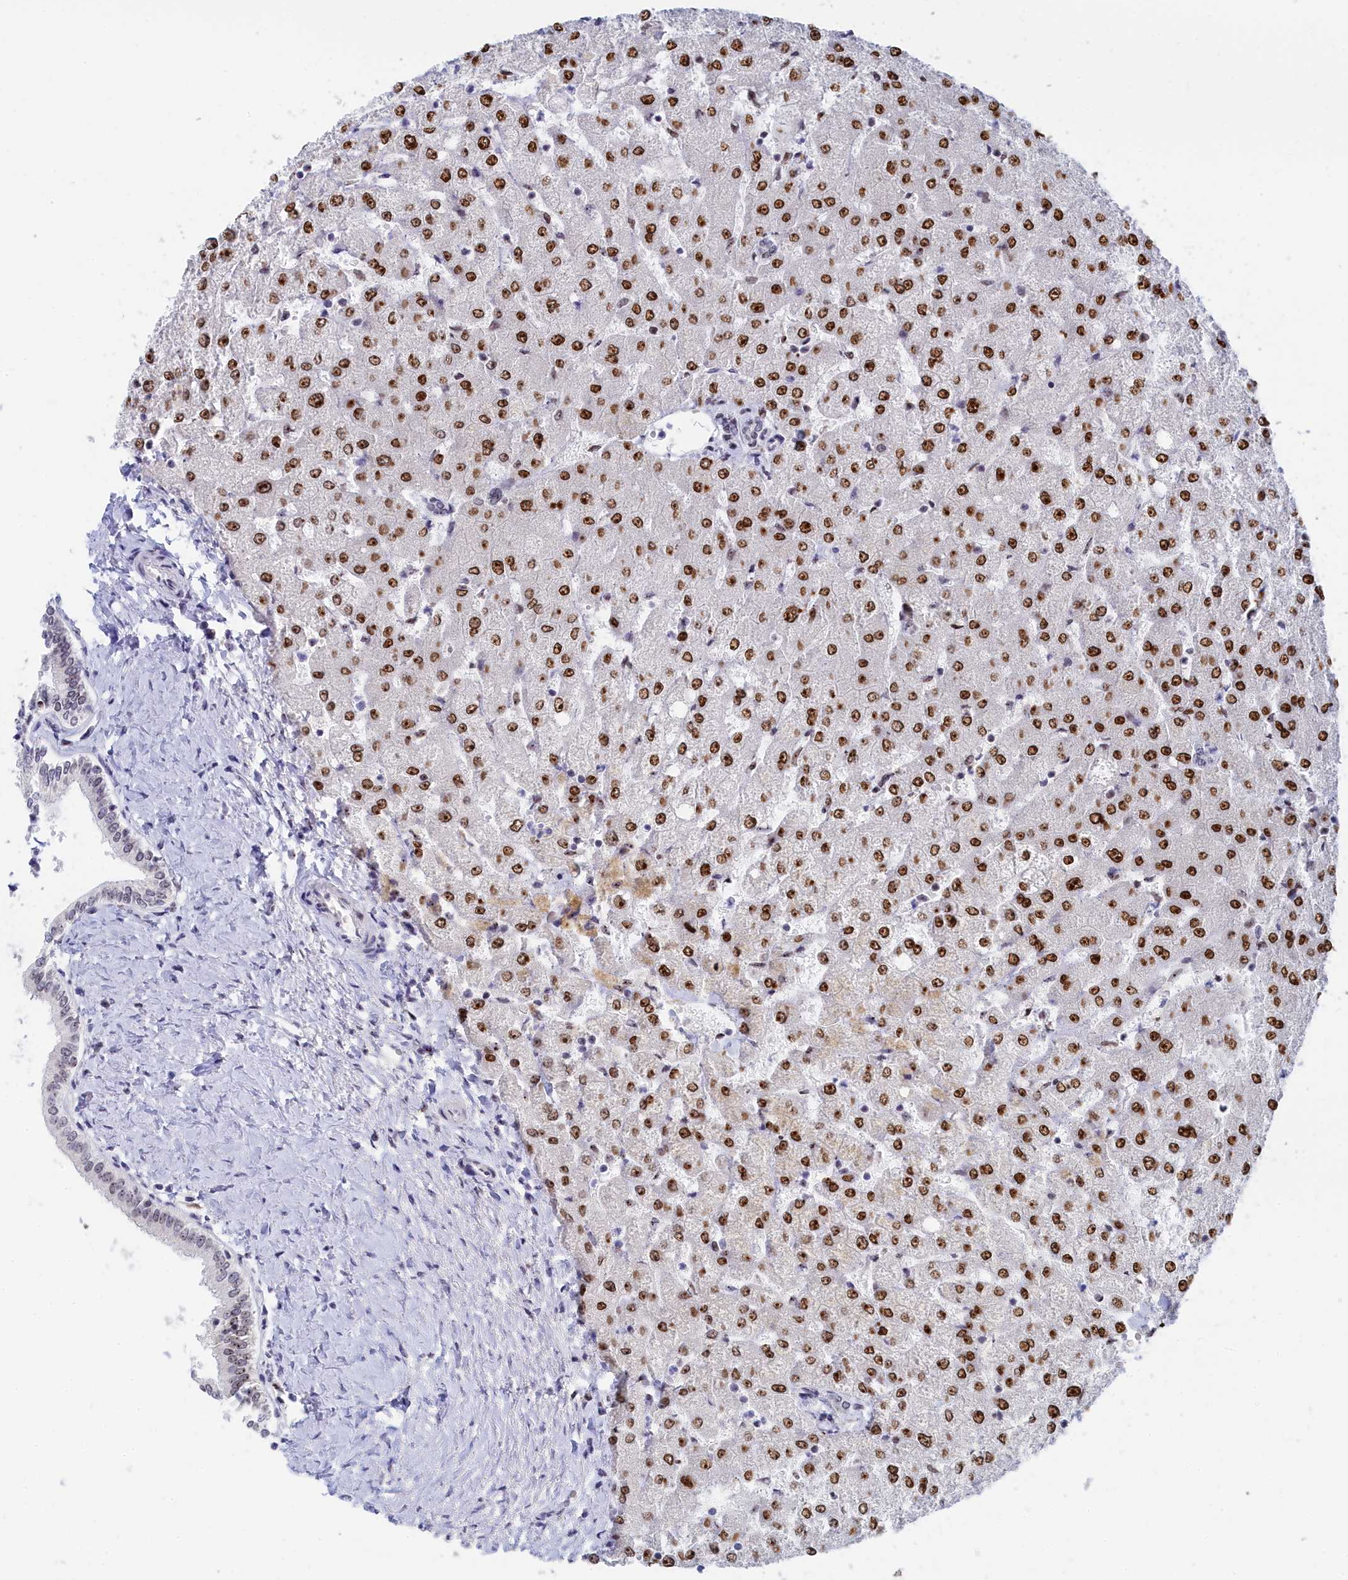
{"staining": {"intensity": "weak", "quantity": "<25%", "location": "nuclear"}, "tissue": "liver", "cell_type": "Cholangiocytes", "image_type": "normal", "snomed": [{"axis": "morphology", "description": "Normal tissue, NOS"}, {"axis": "topography", "description": "Liver"}], "caption": "Immunohistochemistry image of unremarkable liver stained for a protein (brown), which shows no staining in cholangiocytes.", "gene": "RSL1D1", "patient": {"sex": "female", "age": 54}}